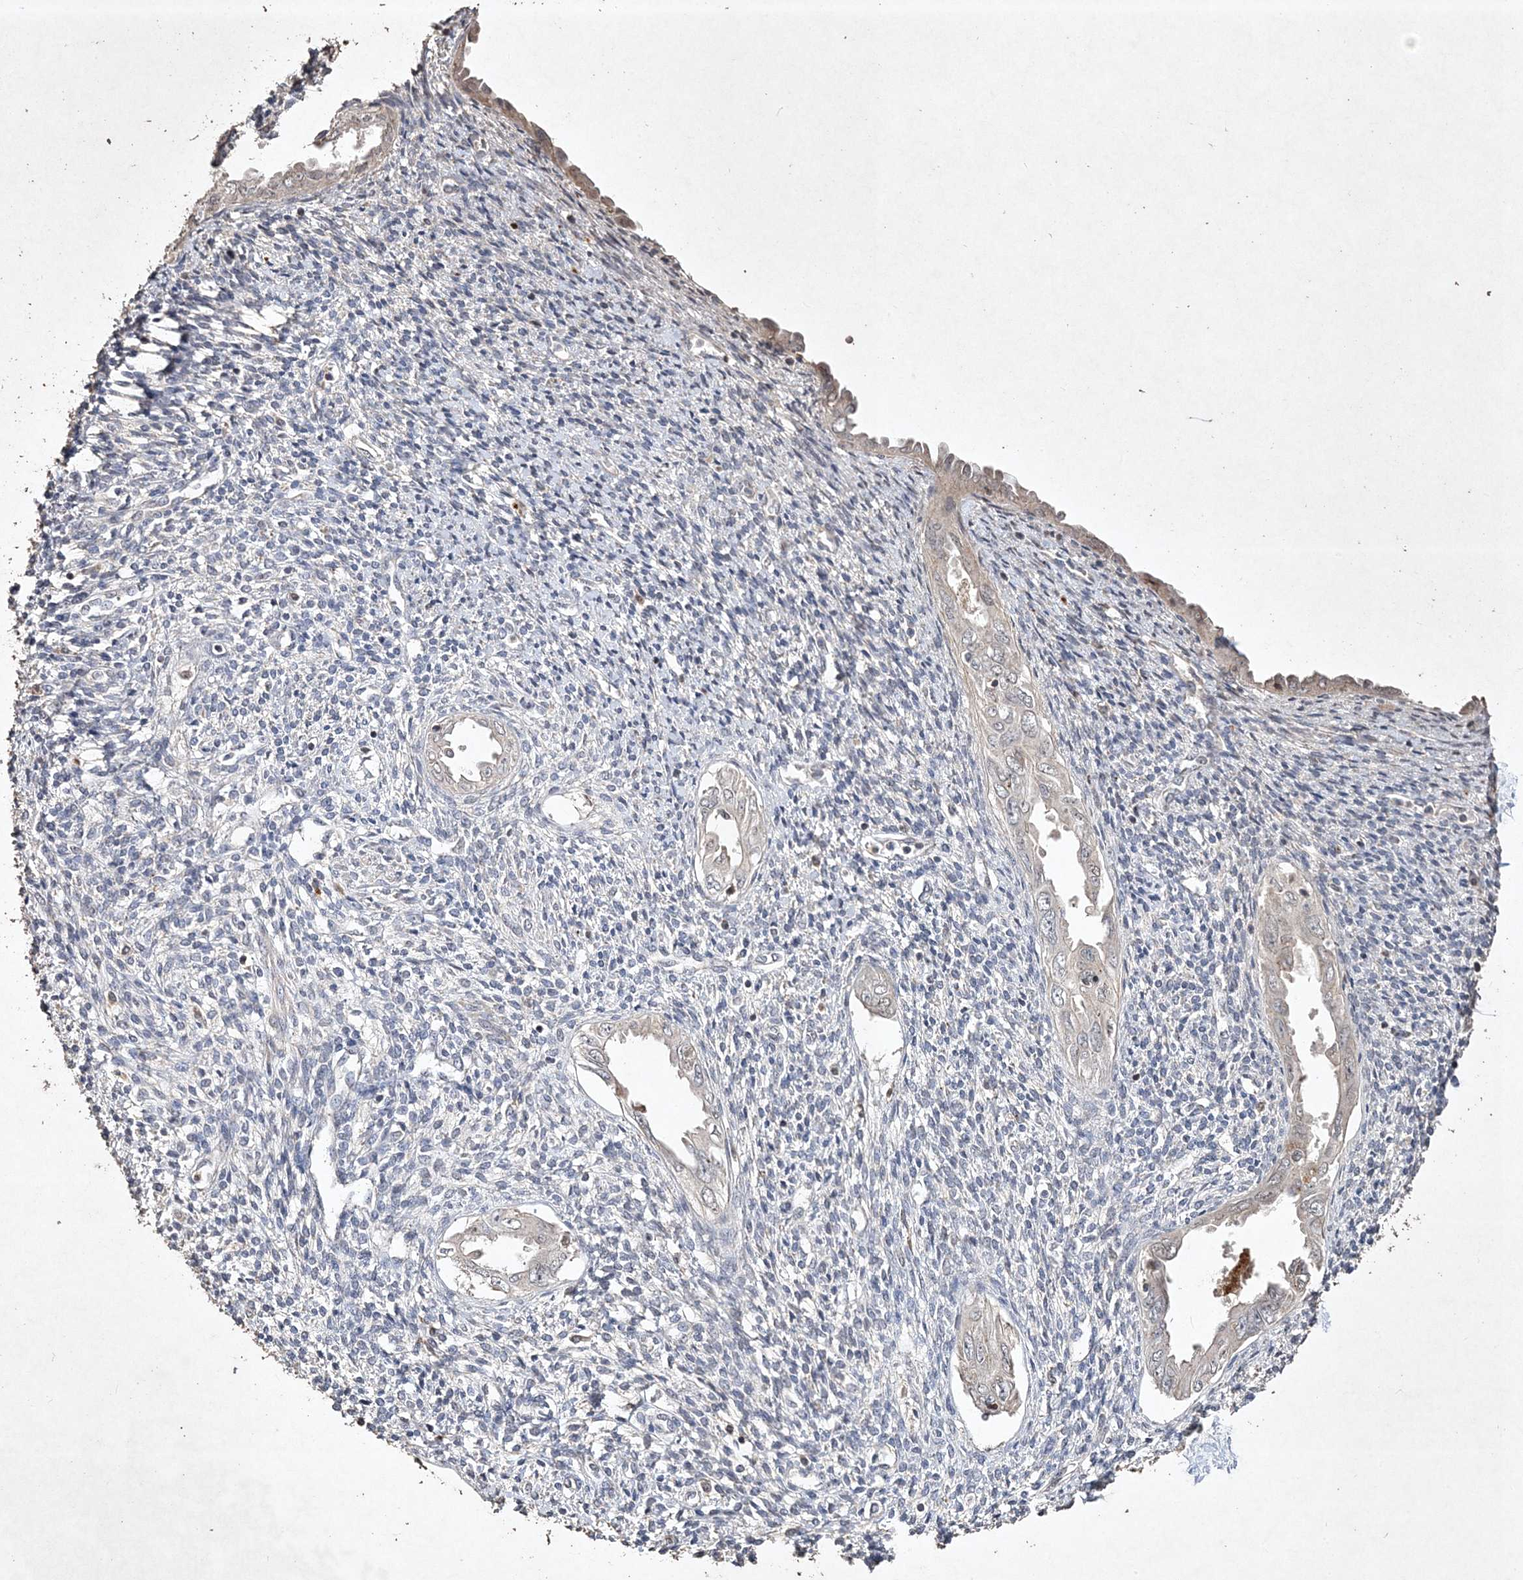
{"staining": {"intensity": "negative", "quantity": "none", "location": "none"}, "tissue": "endometrium", "cell_type": "Cells in endometrial stroma", "image_type": "normal", "snomed": [{"axis": "morphology", "description": "Normal tissue, NOS"}, {"axis": "topography", "description": "Endometrium"}], "caption": "IHC histopathology image of benign human endometrium stained for a protein (brown), which shows no expression in cells in endometrial stroma. (DAB (3,3'-diaminobenzidine) IHC visualized using brightfield microscopy, high magnification).", "gene": "C3orf38", "patient": {"sex": "female", "age": 66}}